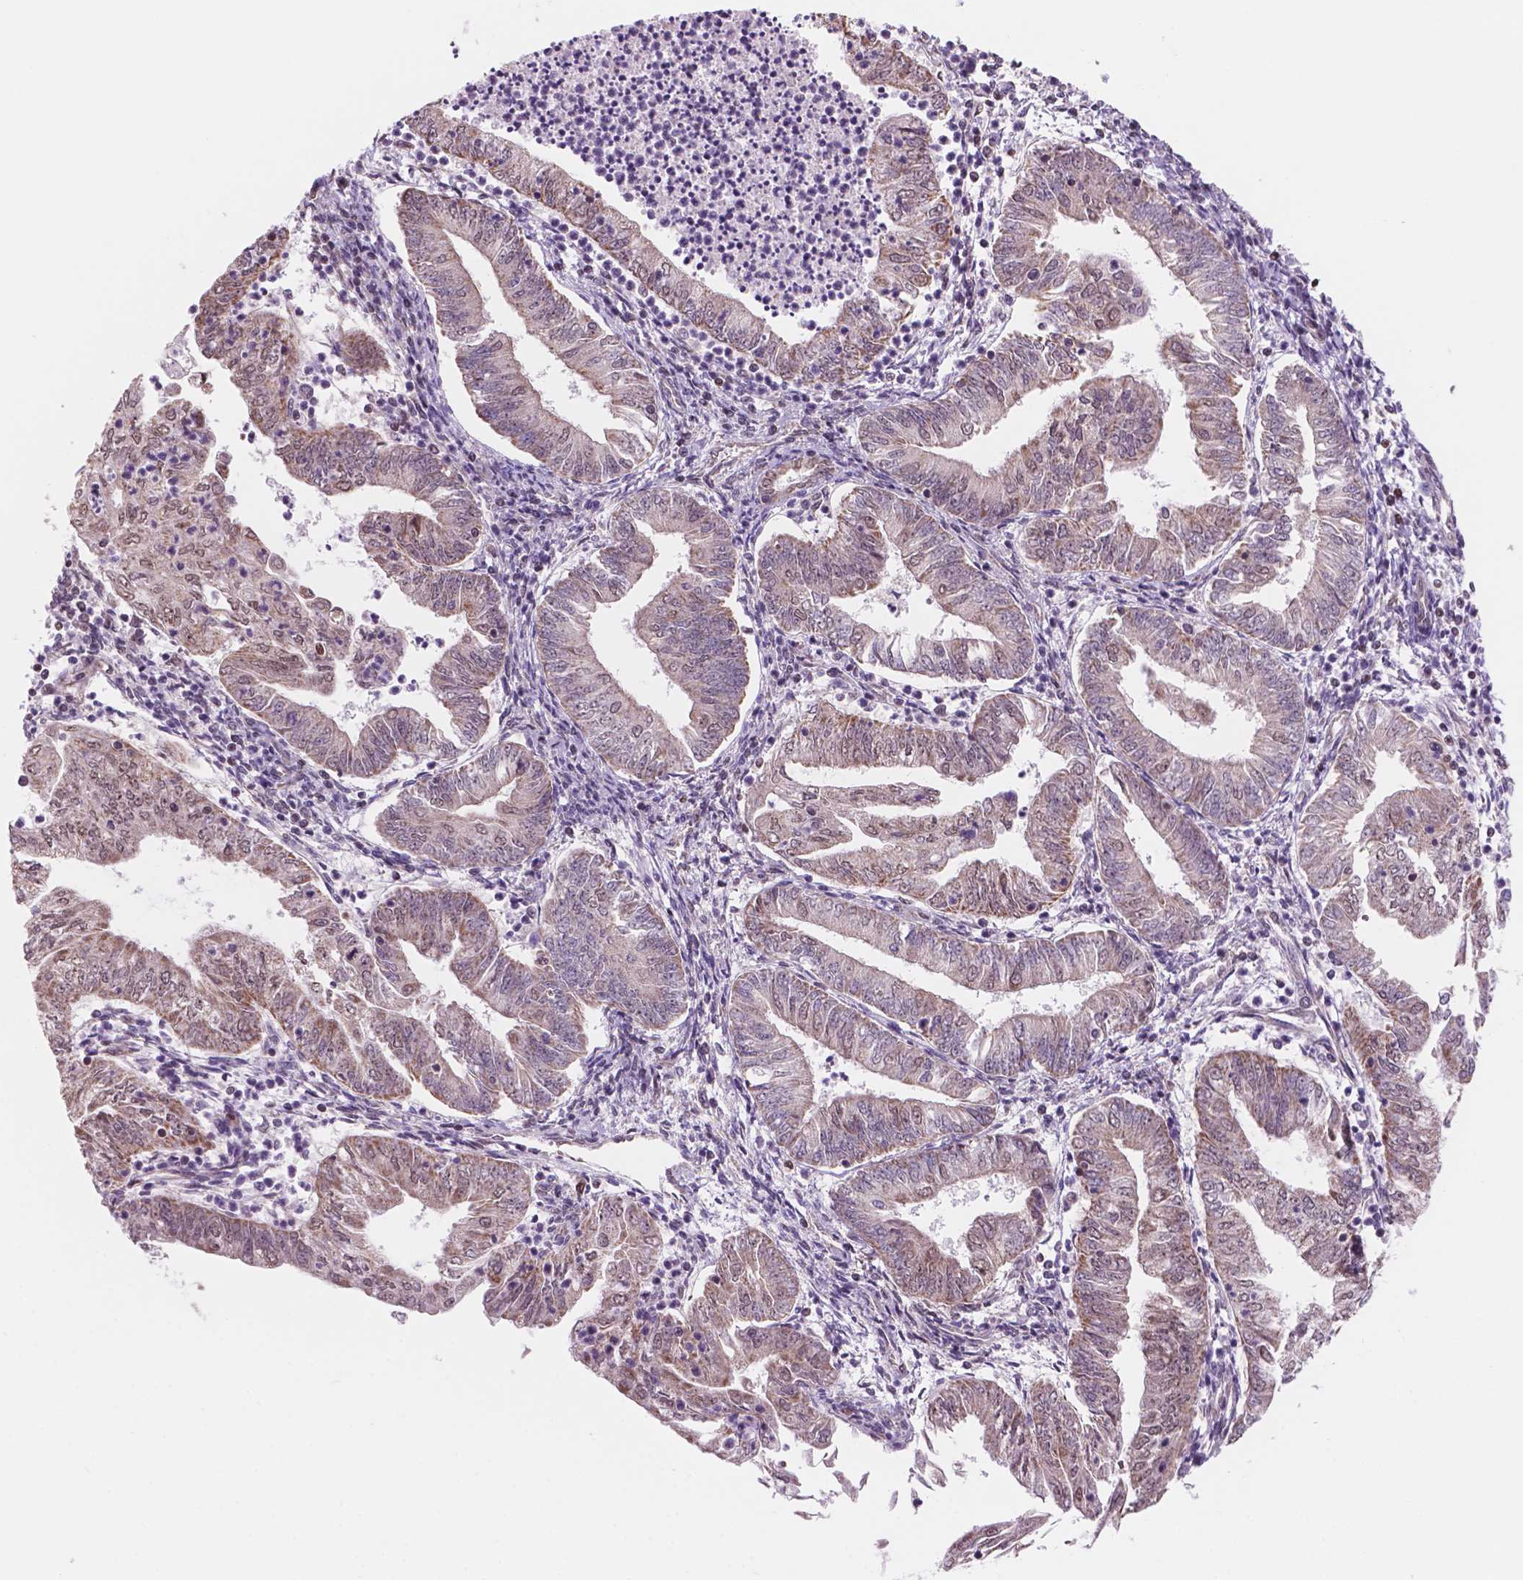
{"staining": {"intensity": "moderate", "quantity": "25%-75%", "location": "cytoplasmic/membranous,nuclear"}, "tissue": "endometrial cancer", "cell_type": "Tumor cells", "image_type": "cancer", "snomed": [{"axis": "morphology", "description": "Adenocarcinoma, NOS"}, {"axis": "topography", "description": "Endometrium"}], "caption": "IHC photomicrograph of neoplastic tissue: human adenocarcinoma (endometrial) stained using immunohistochemistry demonstrates medium levels of moderate protein expression localized specifically in the cytoplasmic/membranous and nuclear of tumor cells, appearing as a cytoplasmic/membranous and nuclear brown color.", "gene": "NDUFA10", "patient": {"sex": "female", "age": 55}}